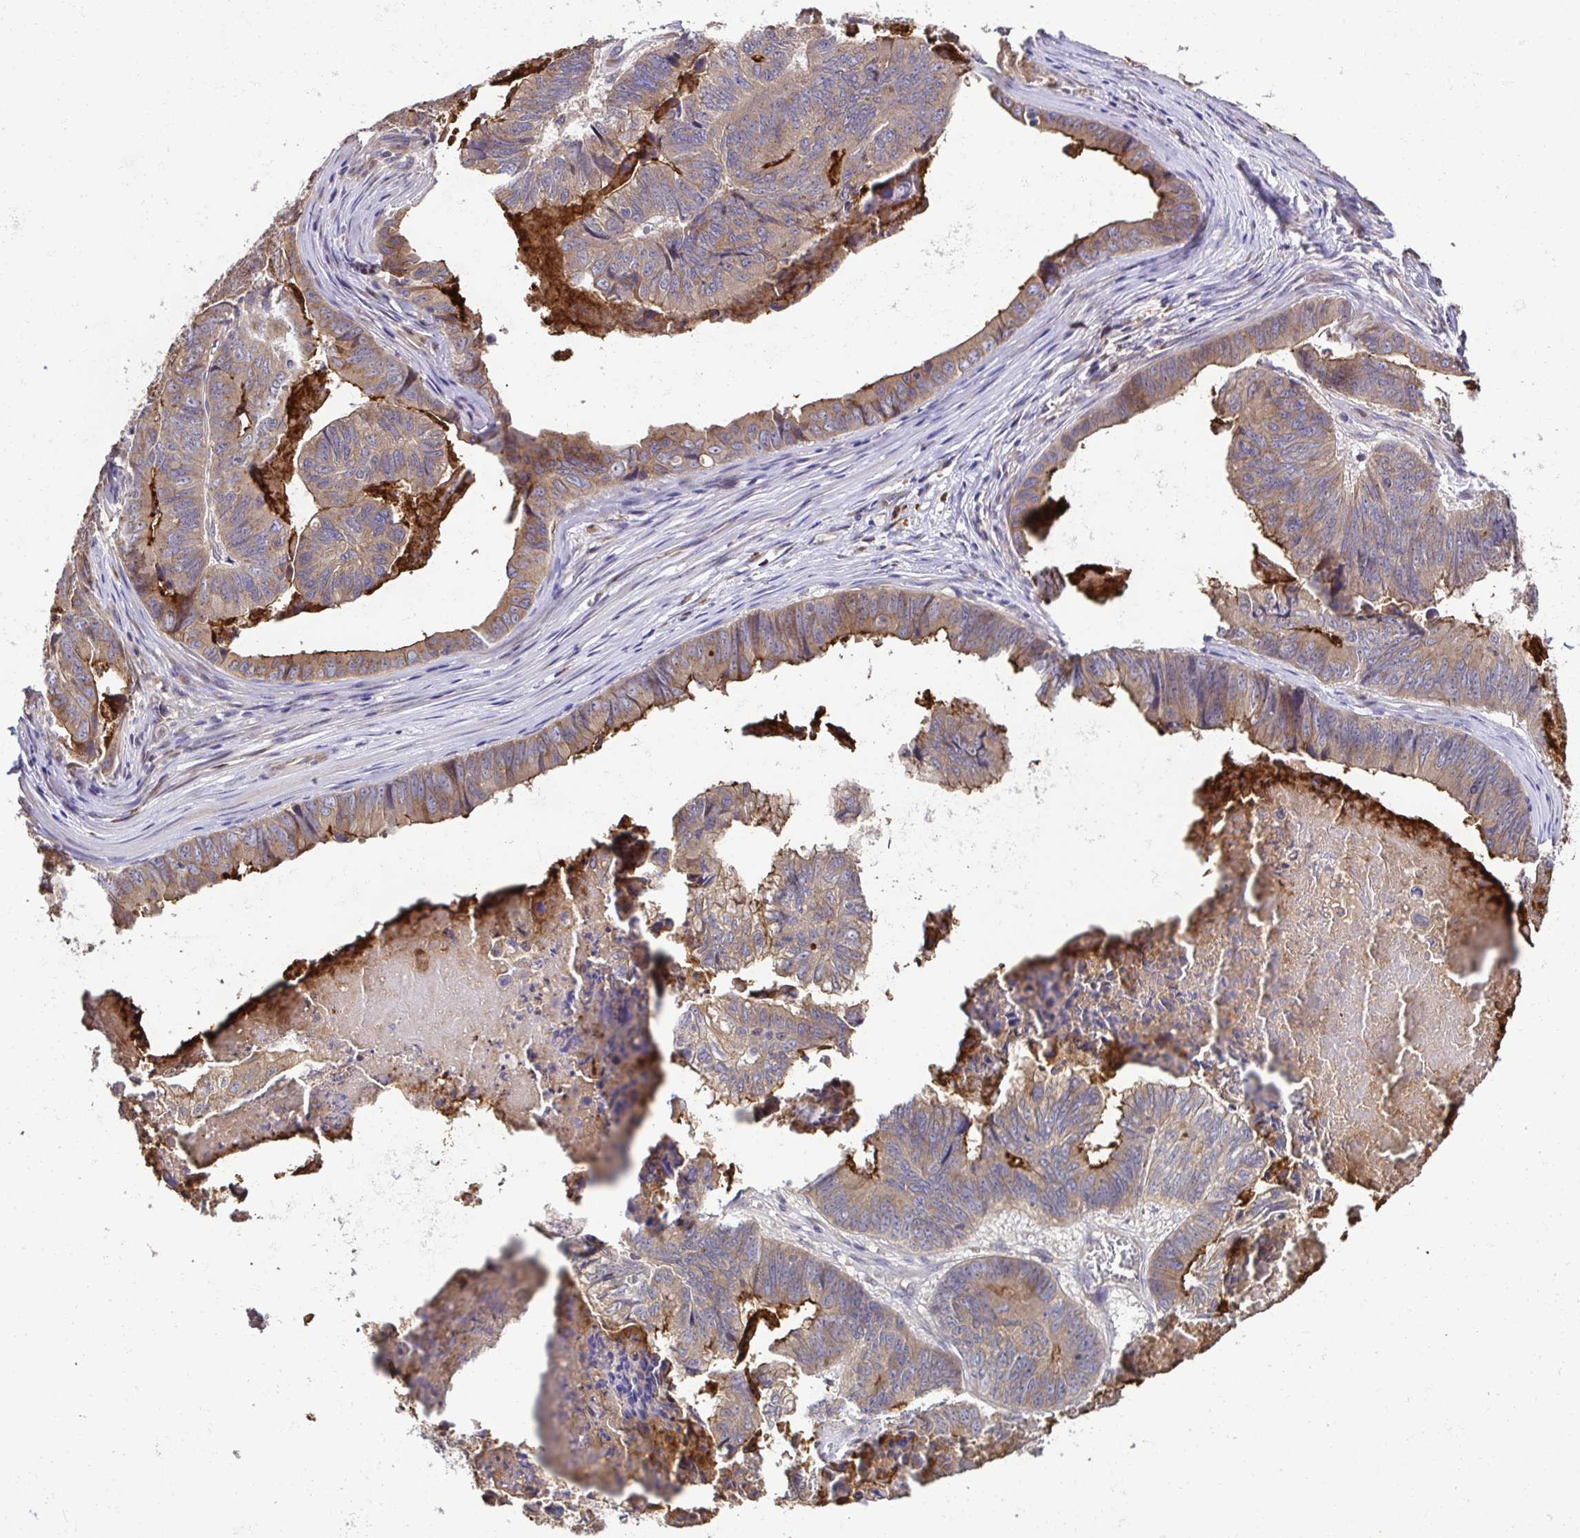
{"staining": {"intensity": "weak", "quantity": ">75%", "location": "cytoplasmic/membranous"}, "tissue": "stomach cancer", "cell_type": "Tumor cells", "image_type": "cancer", "snomed": [{"axis": "morphology", "description": "Adenocarcinoma, NOS"}, {"axis": "topography", "description": "Stomach, lower"}], "caption": "Immunohistochemistry (IHC) of human stomach cancer reveals low levels of weak cytoplasmic/membranous staining in approximately >75% of tumor cells.", "gene": "ELP1", "patient": {"sex": "male", "age": 77}}